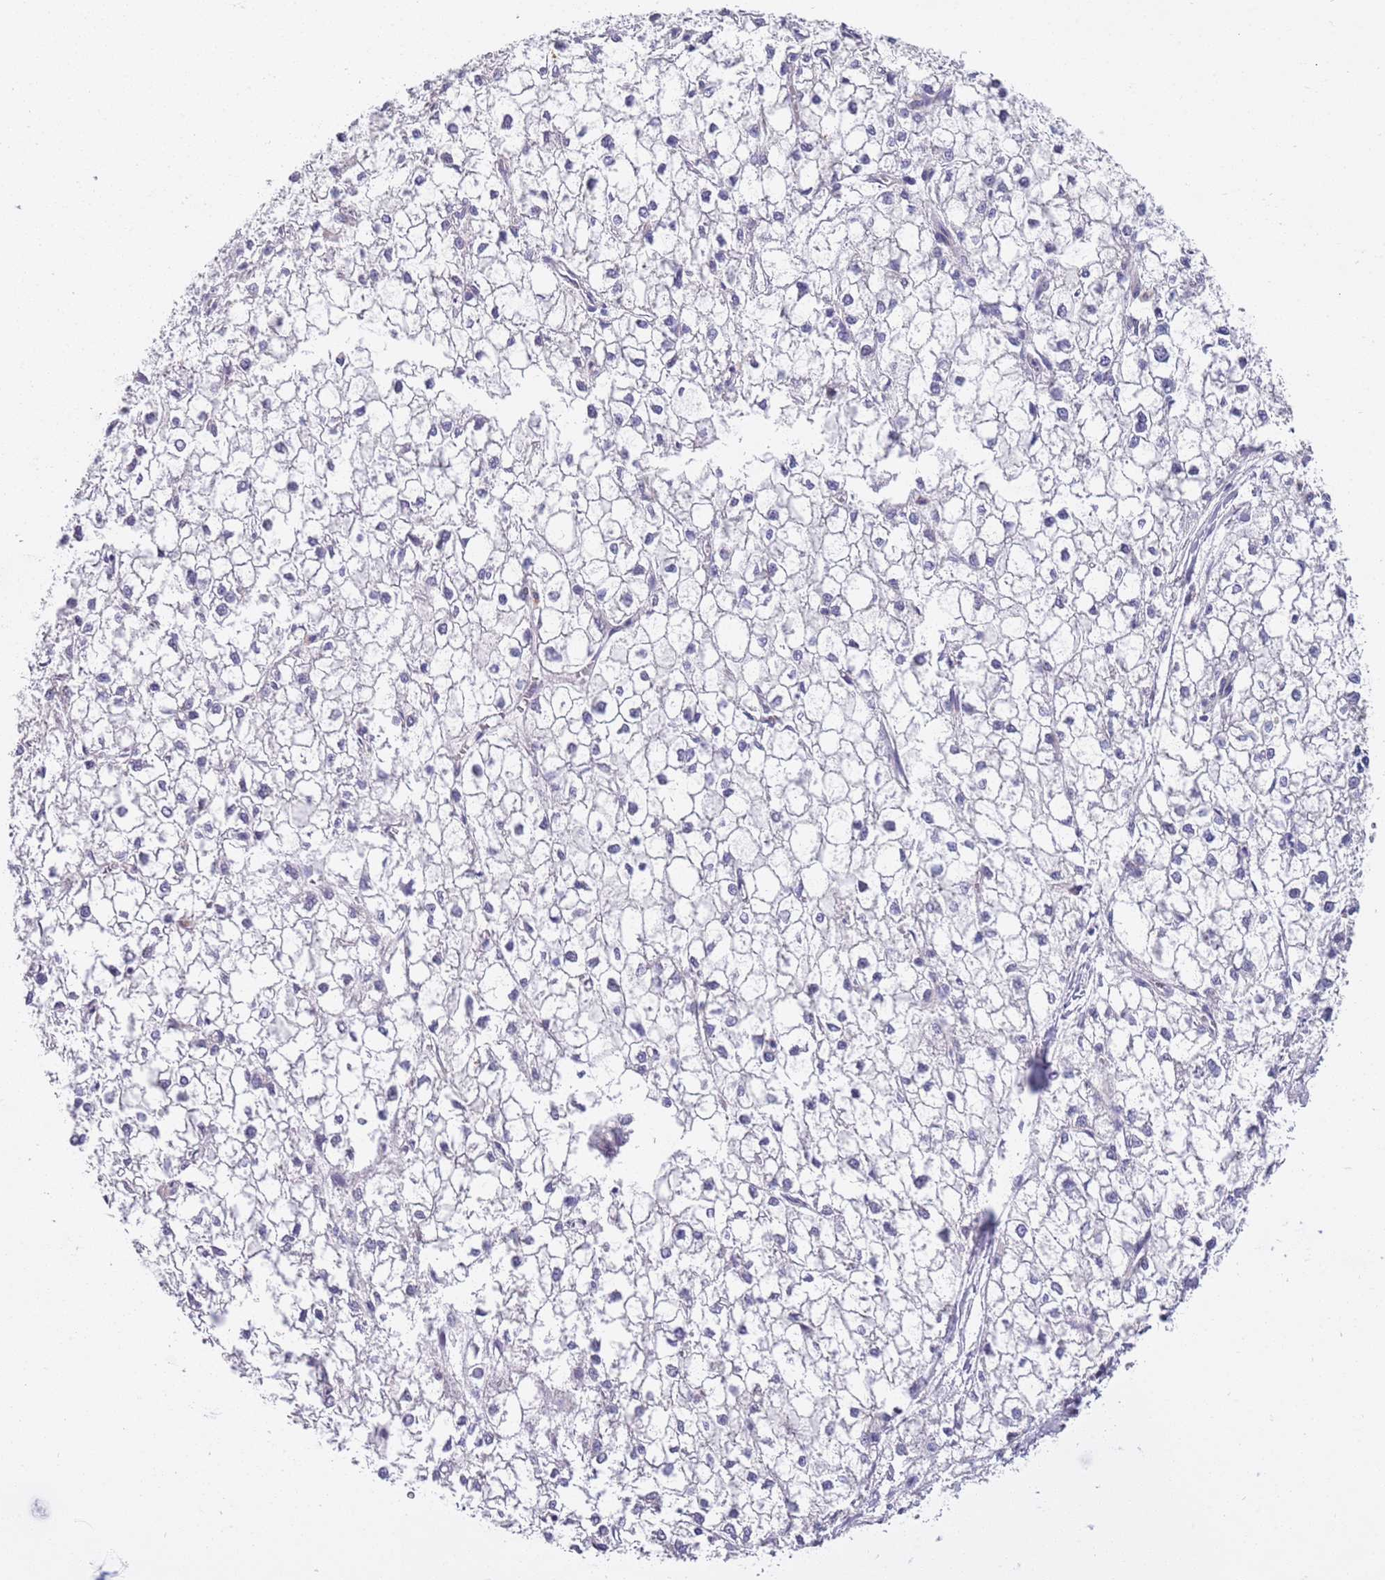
{"staining": {"intensity": "negative", "quantity": "none", "location": "none"}, "tissue": "liver cancer", "cell_type": "Tumor cells", "image_type": "cancer", "snomed": [{"axis": "morphology", "description": "Carcinoma, Hepatocellular, NOS"}, {"axis": "topography", "description": "Liver"}], "caption": "Tumor cells show no significant expression in liver cancer.", "gene": "BRMS1L", "patient": {"sex": "female", "age": 43}}